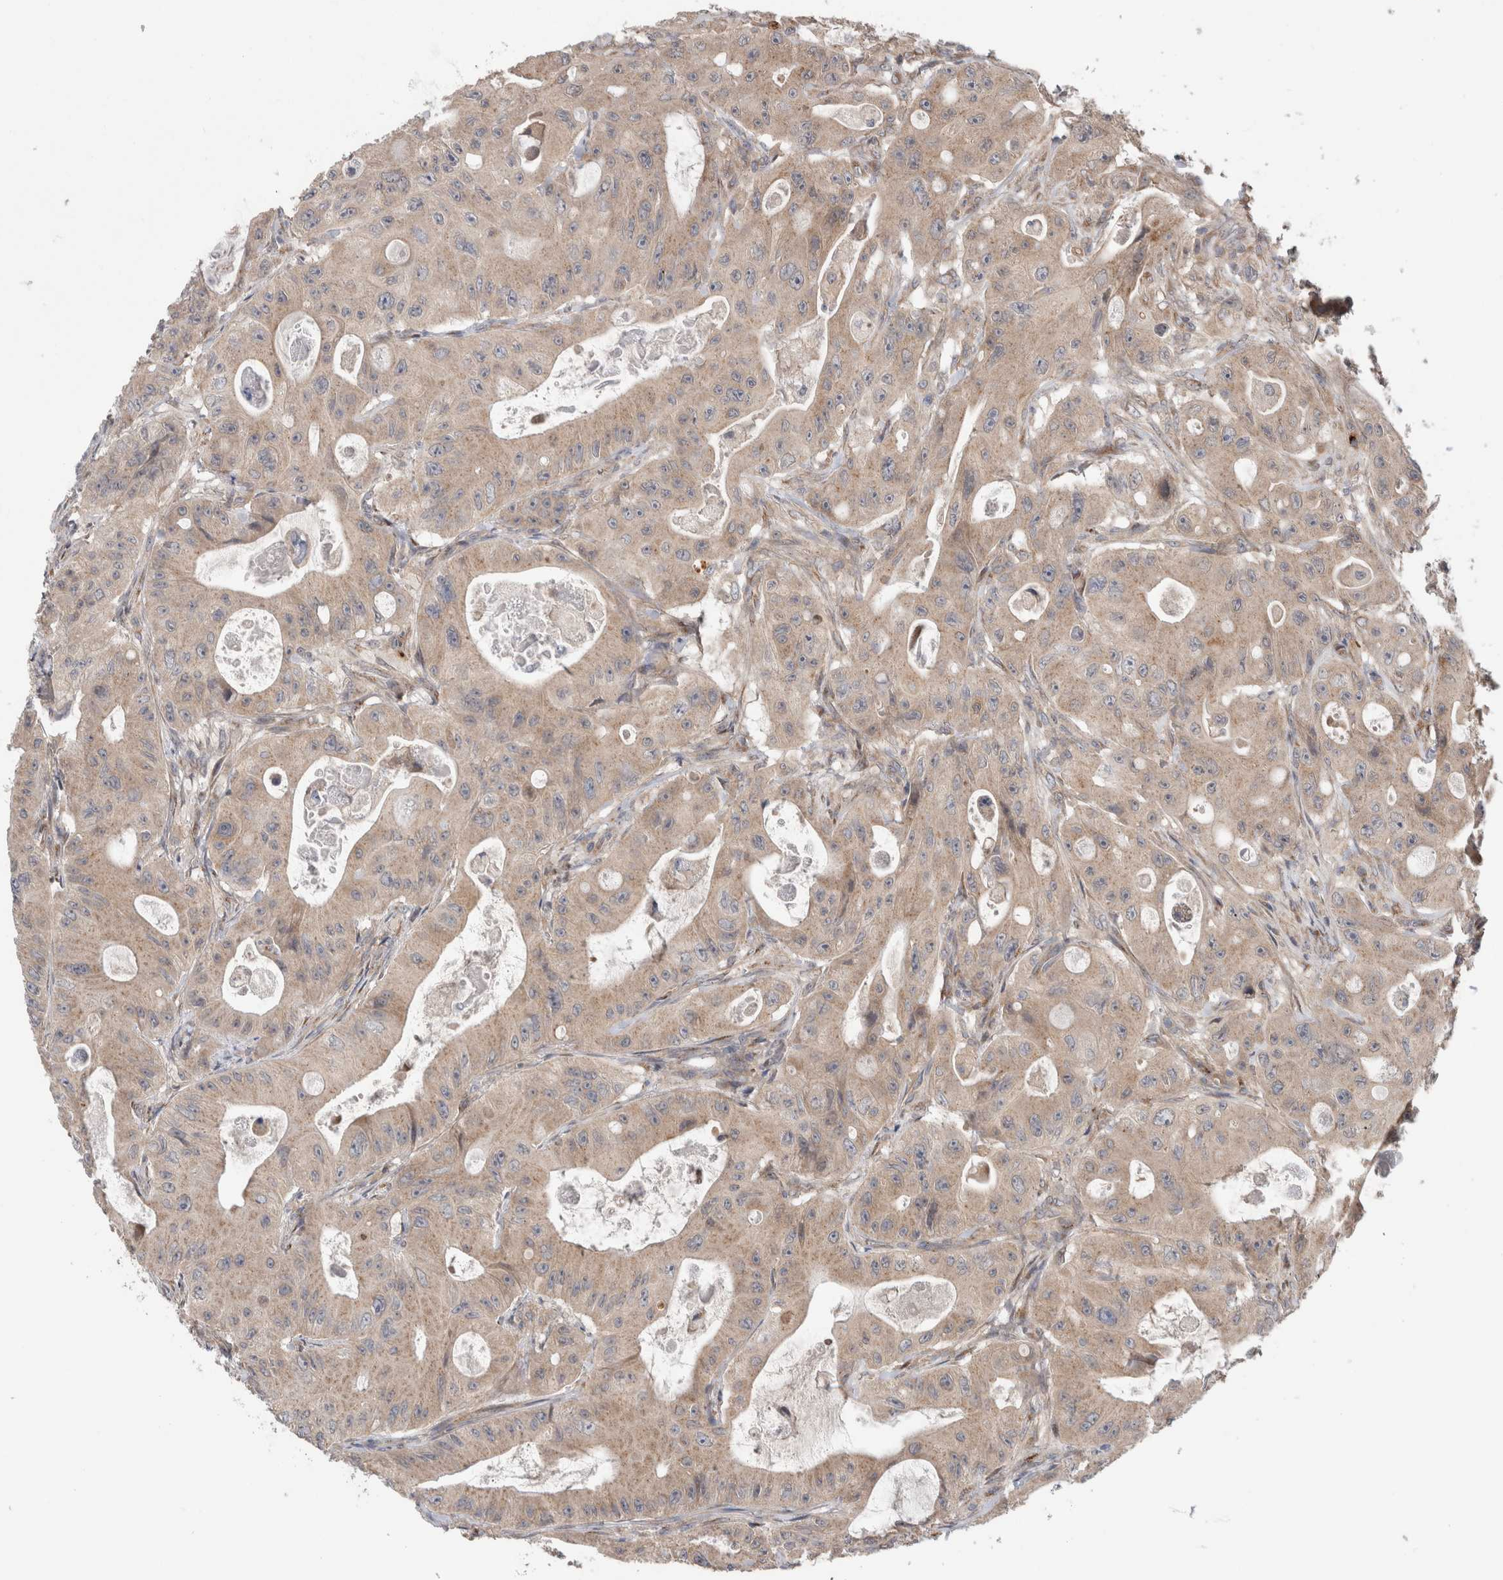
{"staining": {"intensity": "weak", "quantity": ">75%", "location": "cytoplasmic/membranous"}, "tissue": "colorectal cancer", "cell_type": "Tumor cells", "image_type": "cancer", "snomed": [{"axis": "morphology", "description": "Adenocarcinoma, NOS"}, {"axis": "topography", "description": "Colon"}], "caption": "An image of human colorectal cancer stained for a protein exhibits weak cytoplasmic/membranous brown staining in tumor cells. The protein is shown in brown color, while the nuclei are stained blue.", "gene": "TRIM5", "patient": {"sex": "female", "age": 46}}